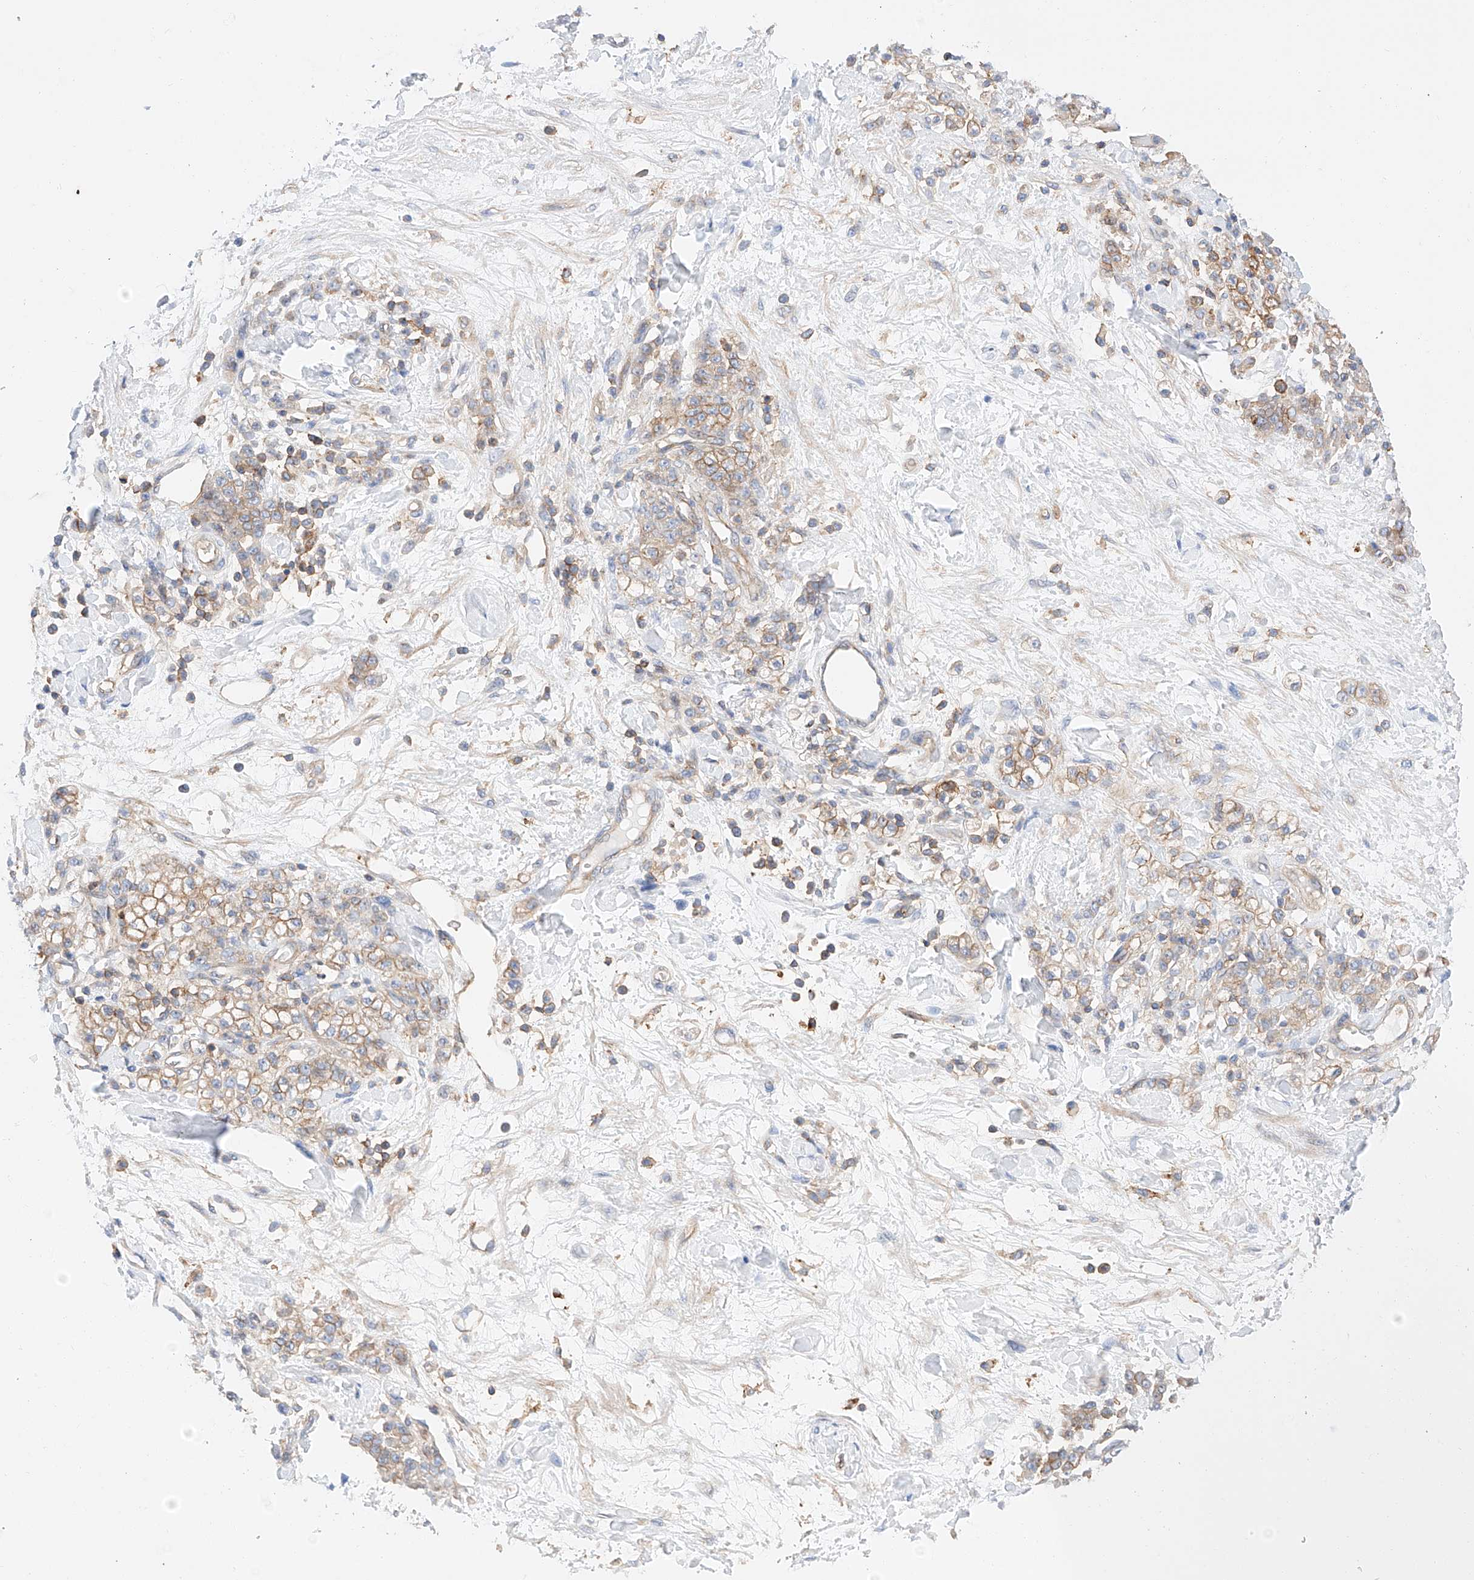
{"staining": {"intensity": "weak", "quantity": ">75%", "location": "cytoplasmic/membranous"}, "tissue": "stomach cancer", "cell_type": "Tumor cells", "image_type": "cancer", "snomed": [{"axis": "morphology", "description": "Normal tissue, NOS"}, {"axis": "morphology", "description": "Adenocarcinoma, NOS"}, {"axis": "topography", "description": "Stomach"}], "caption": "Human stomach cancer stained with a protein marker demonstrates weak staining in tumor cells.", "gene": "HAUS4", "patient": {"sex": "male", "age": 82}}